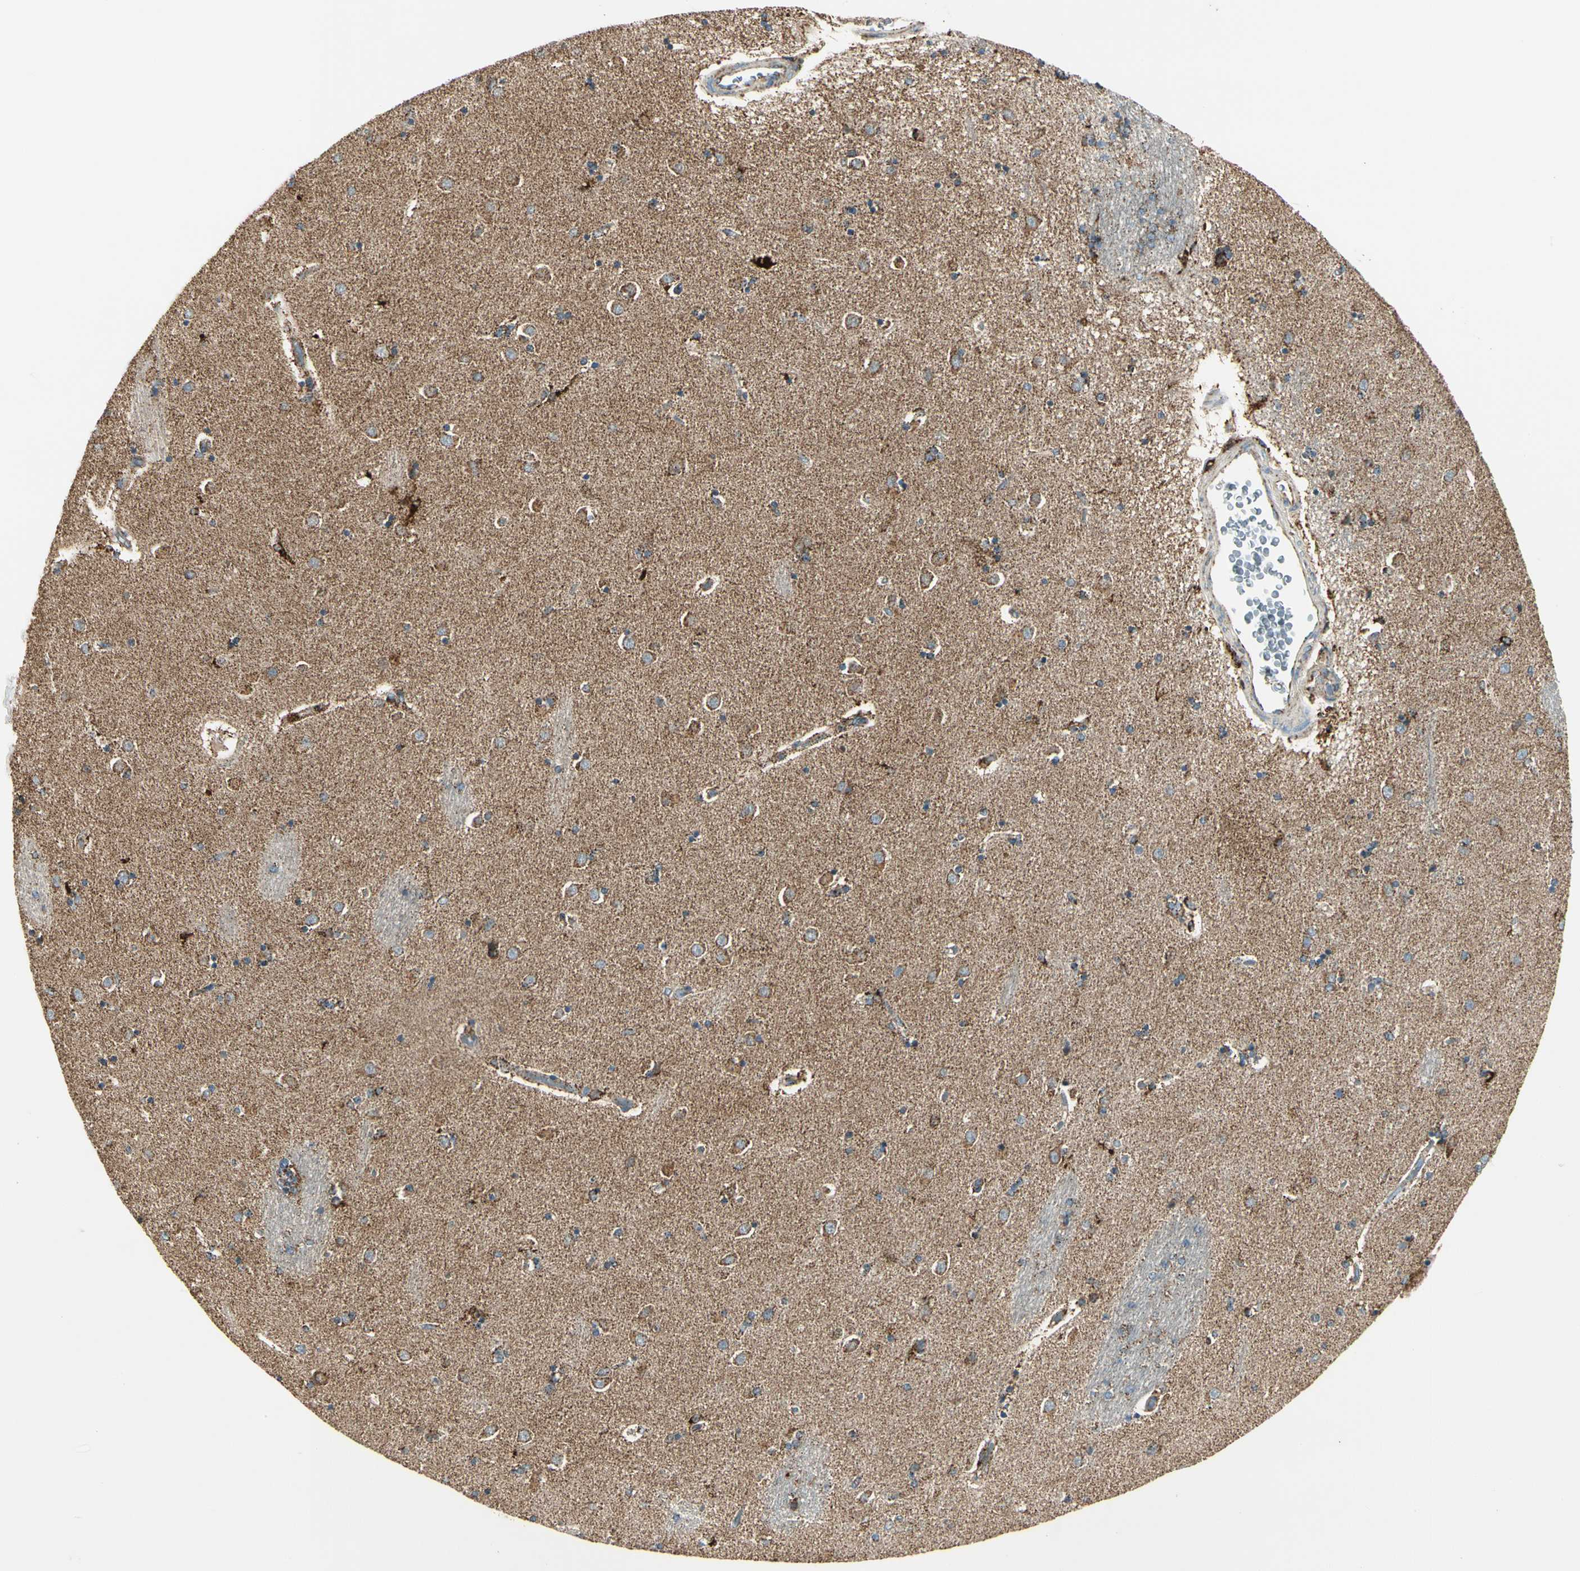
{"staining": {"intensity": "moderate", "quantity": ">75%", "location": "cytoplasmic/membranous"}, "tissue": "caudate", "cell_type": "Glial cells", "image_type": "normal", "snomed": [{"axis": "morphology", "description": "Normal tissue, NOS"}, {"axis": "topography", "description": "Lateral ventricle wall"}], "caption": "DAB immunohistochemical staining of normal human caudate reveals moderate cytoplasmic/membranous protein staining in about >75% of glial cells. The protein of interest is shown in brown color, while the nuclei are stained blue.", "gene": "ME2", "patient": {"sex": "female", "age": 54}}